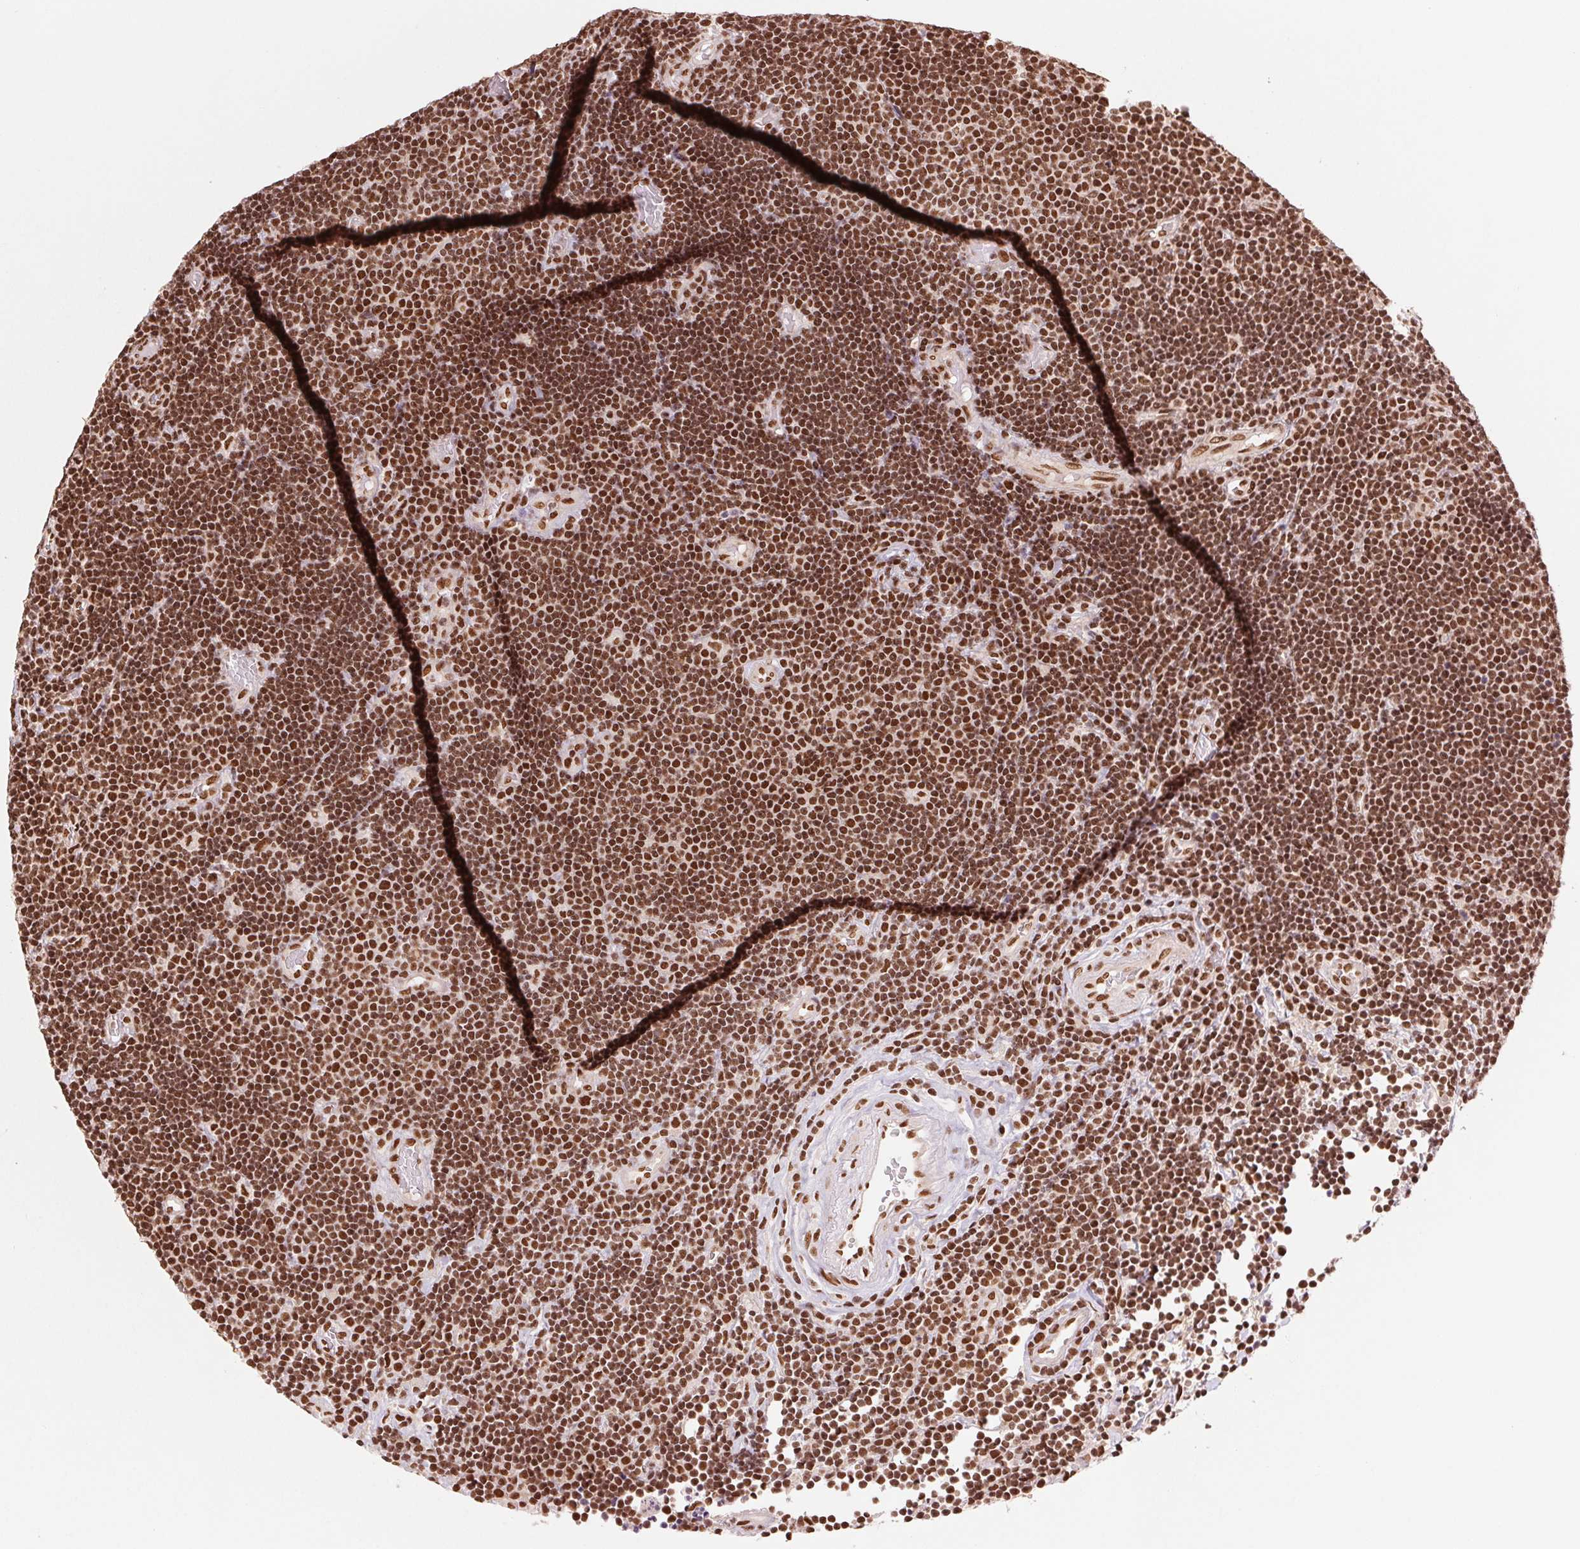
{"staining": {"intensity": "strong", "quantity": ">75%", "location": "nuclear"}, "tissue": "lymphoma", "cell_type": "Tumor cells", "image_type": "cancer", "snomed": [{"axis": "morphology", "description": "Malignant lymphoma, non-Hodgkin's type, Low grade"}, {"axis": "topography", "description": "Brain"}], "caption": "Tumor cells show high levels of strong nuclear positivity in about >75% of cells in human low-grade malignant lymphoma, non-Hodgkin's type.", "gene": "TTLL9", "patient": {"sex": "female", "age": 66}}